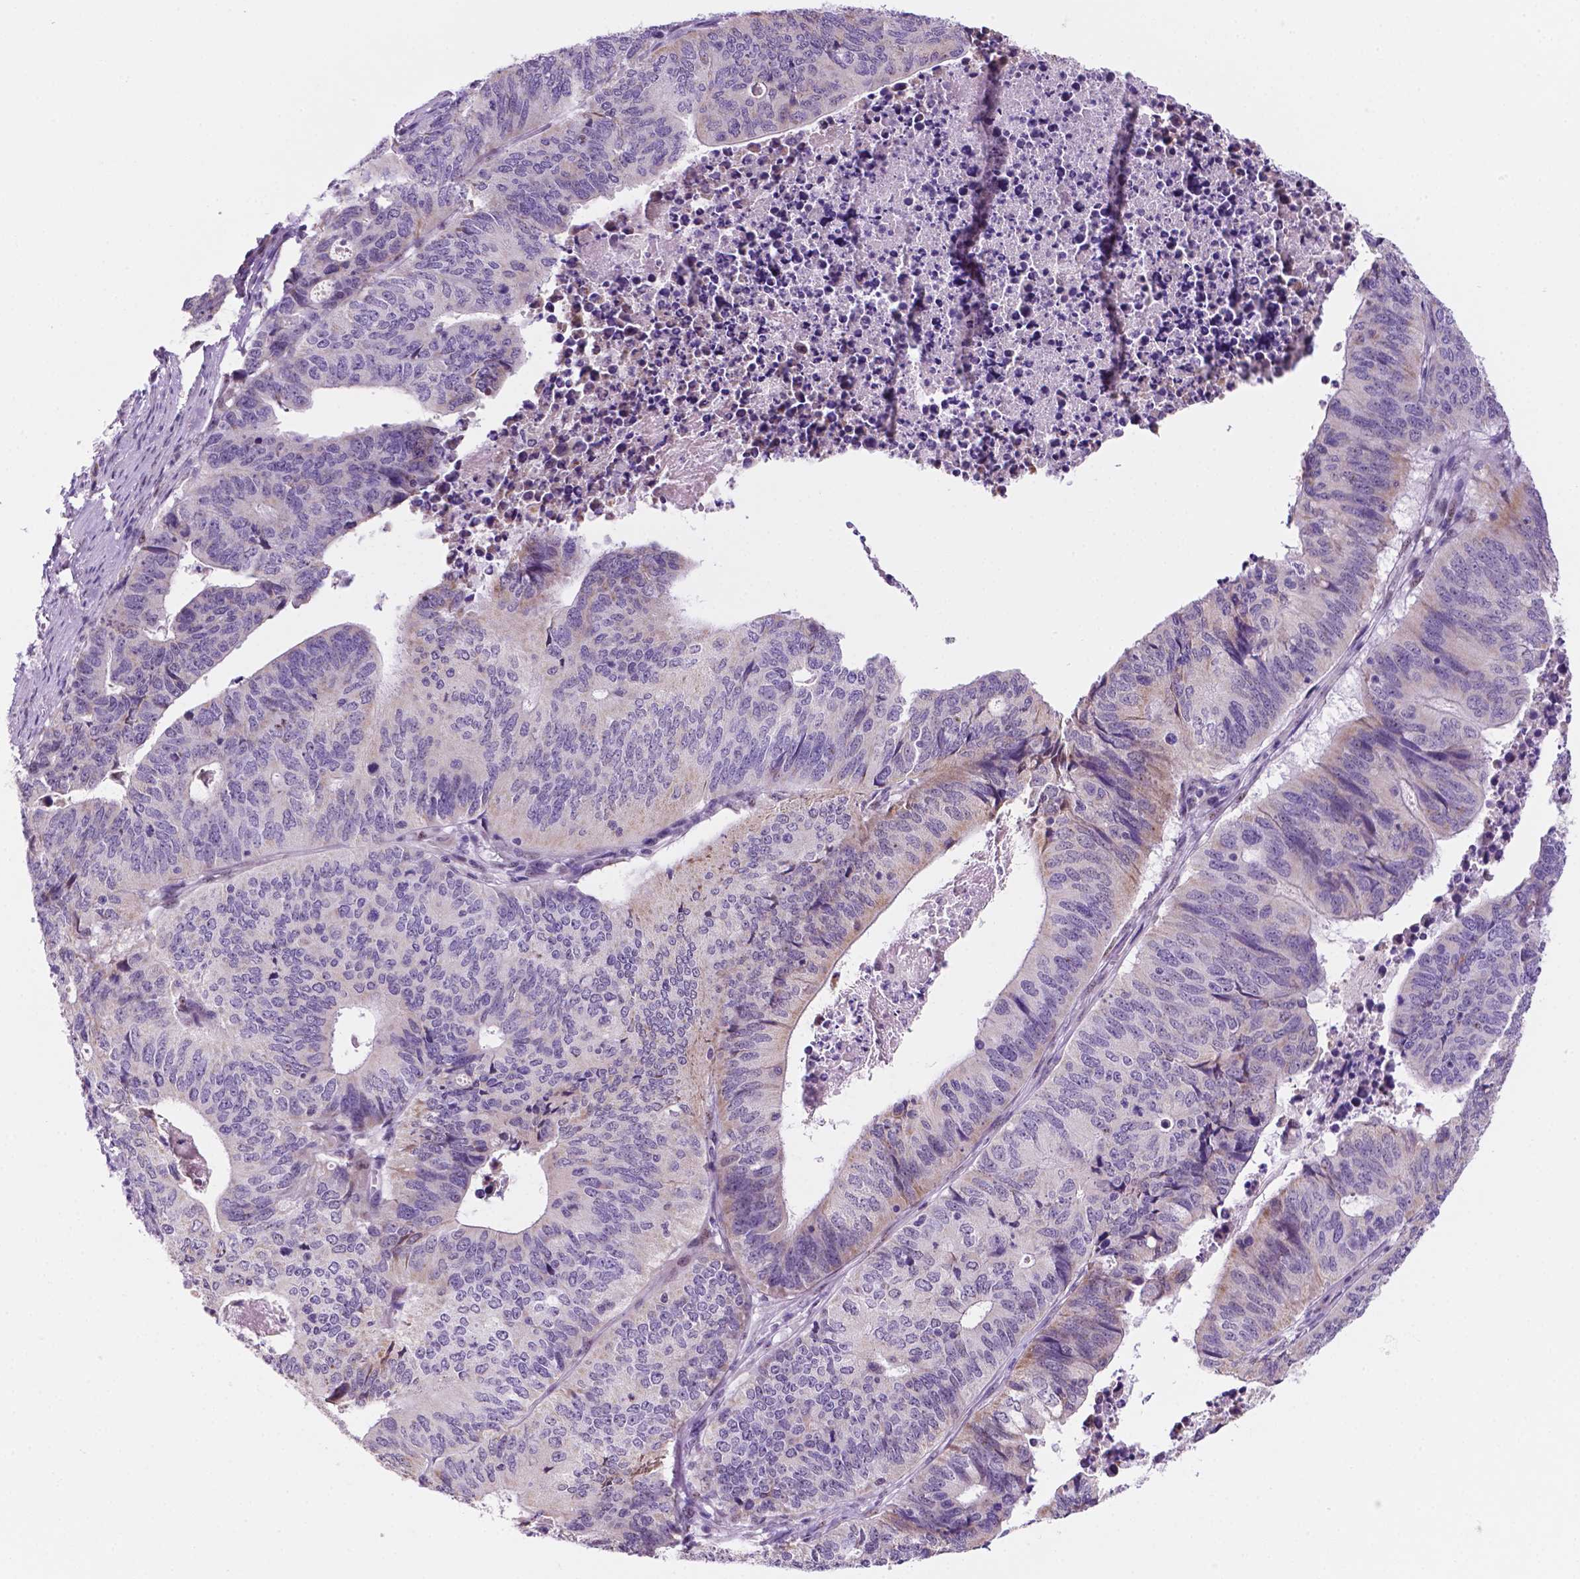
{"staining": {"intensity": "negative", "quantity": "none", "location": "none"}, "tissue": "stomach cancer", "cell_type": "Tumor cells", "image_type": "cancer", "snomed": [{"axis": "morphology", "description": "Adenocarcinoma, NOS"}, {"axis": "topography", "description": "Stomach, upper"}], "caption": "This is a micrograph of immunohistochemistry staining of stomach adenocarcinoma, which shows no staining in tumor cells.", "gene": "C18orf21", "patient": {"sex": "female", "age": 67}}